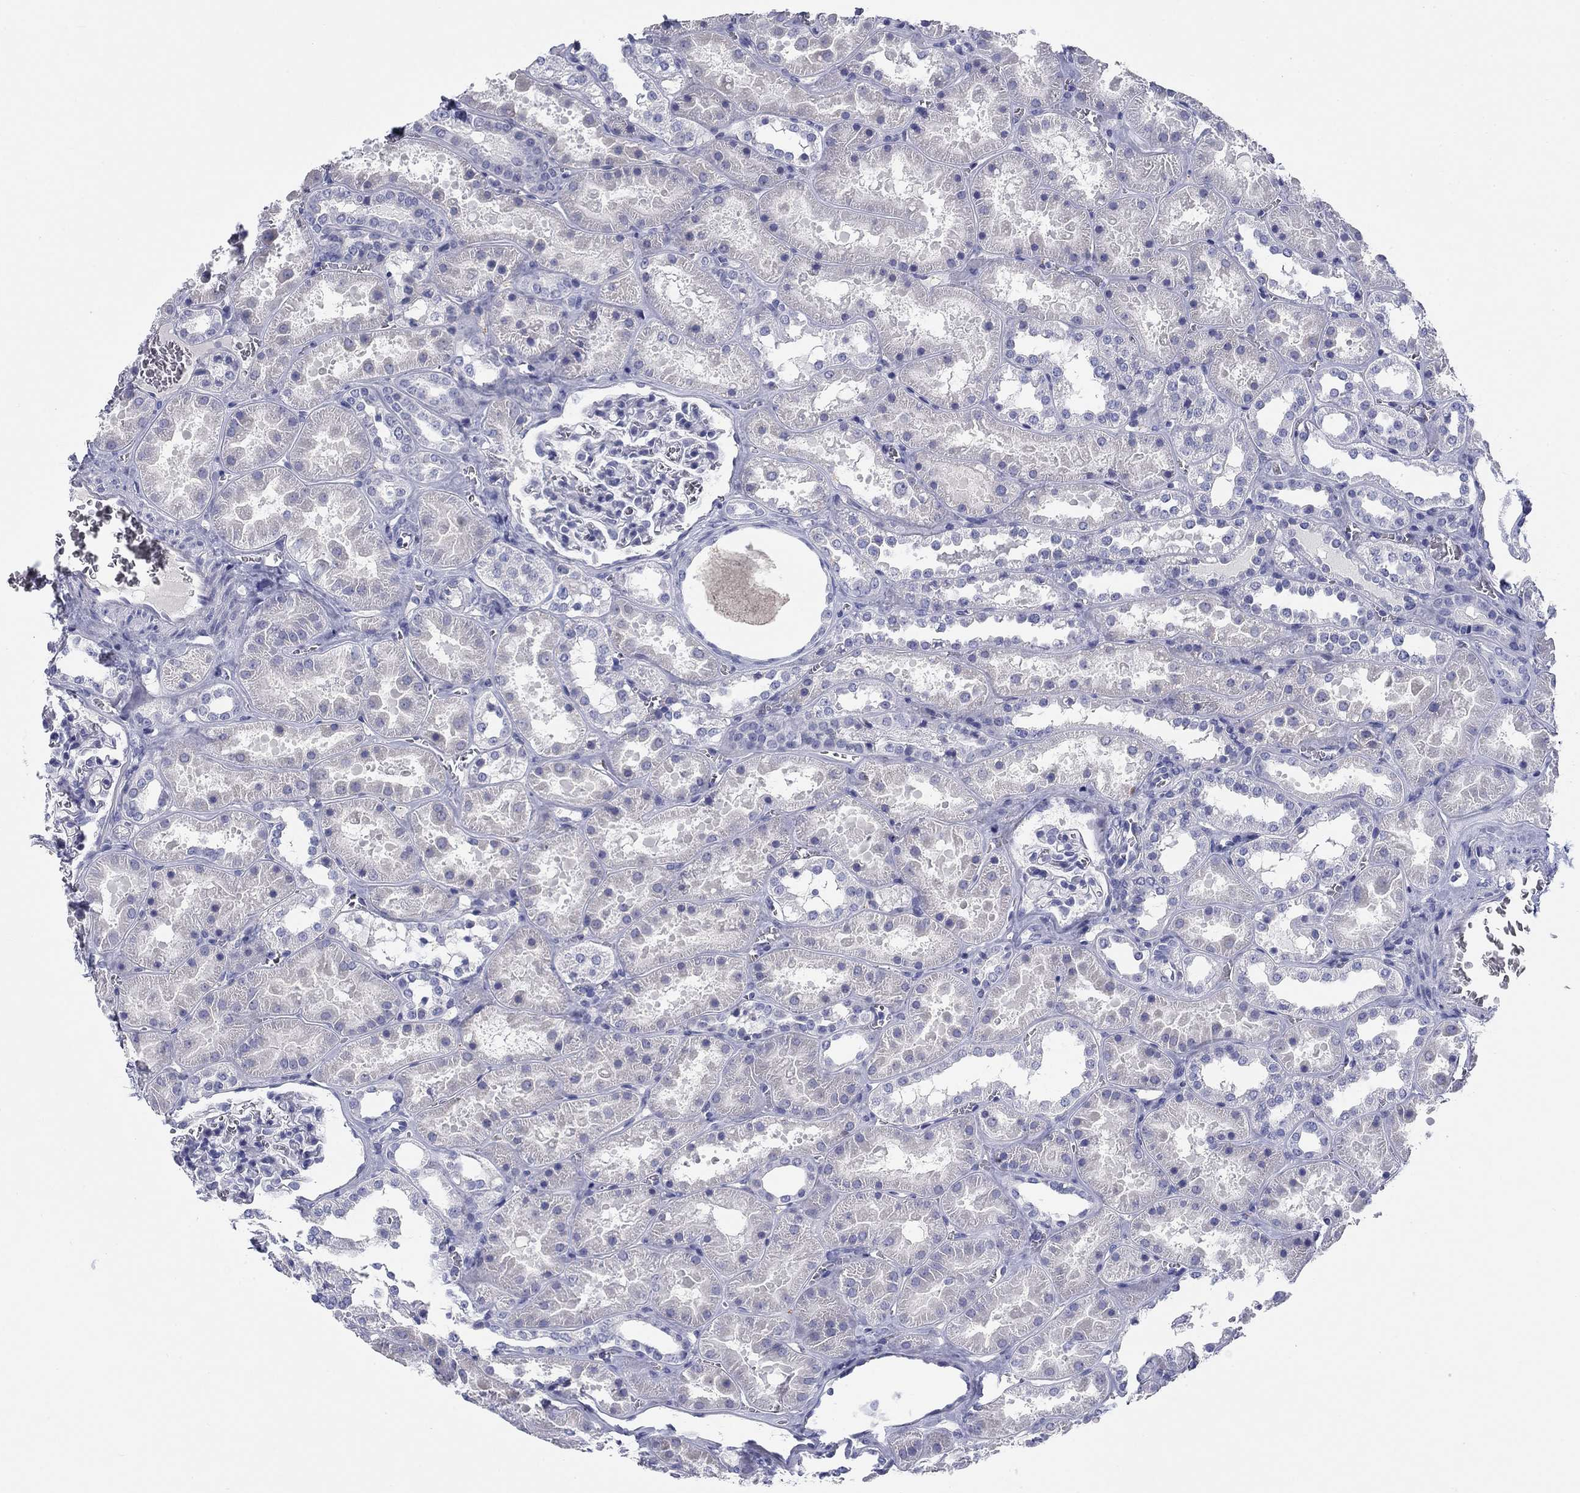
{"staining": {"intensity": "negative", "quantity": "none", "location": "none"}, "tissue": "kidney", "cell_type": "Cells in glomeruli", "image_type": "normal", "snomed": [{"axis": "morphology", "description": "Normal tissue, NOS"}, {"axis": "topography", "description": "Kidney"}], "caption": "DAB (3,3'-diaminobenzidine) immunohistochemical staining of benign kidney demonstrates no significant staining in cells in glomeruli.", "gene": "KCNH1", "patient": {"sex": "female", "age": 41}}